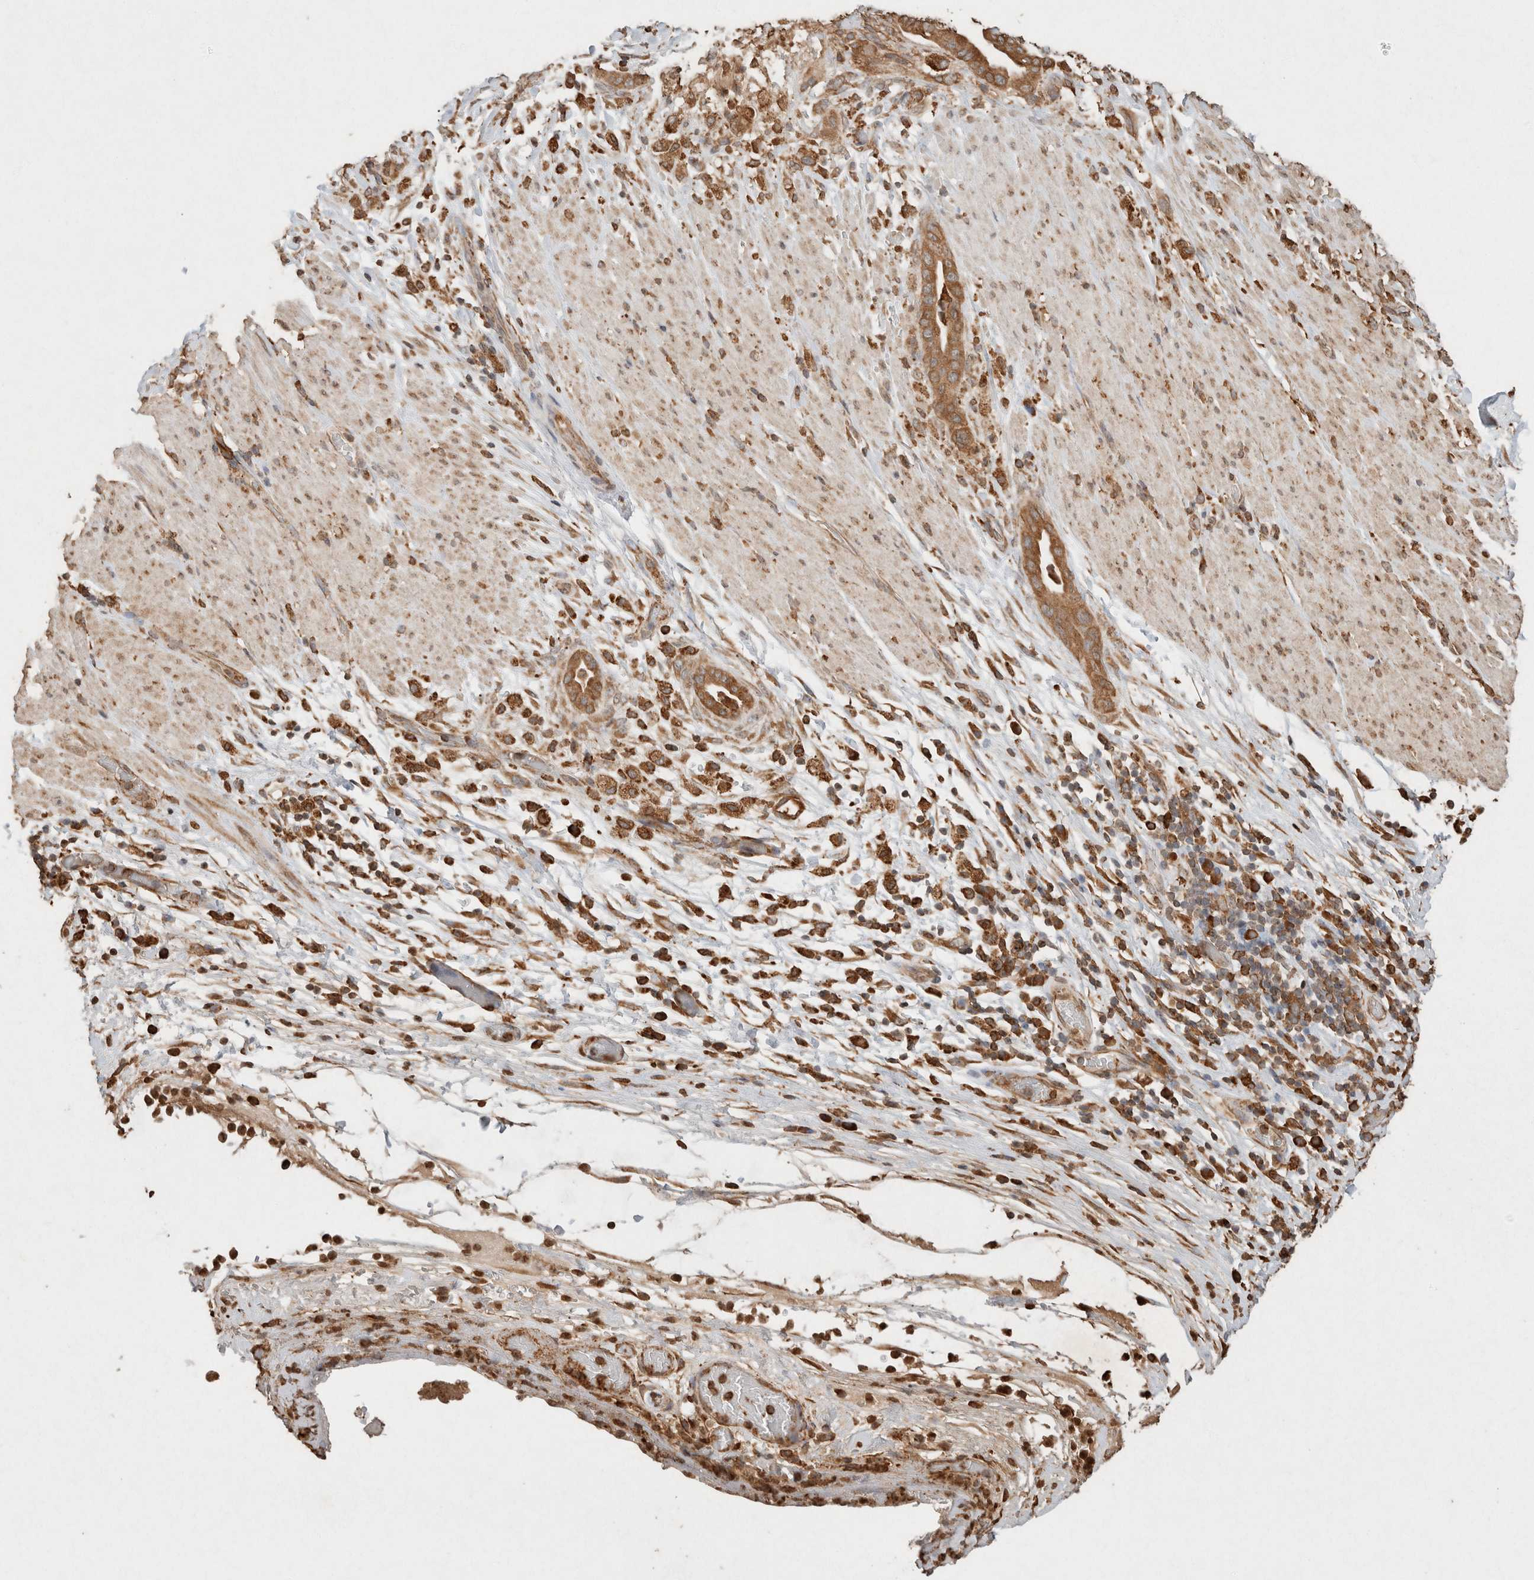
{"staining": {"intensity": "moderate", "quantity": ">75%", "location": "cytoplasmic/membranous"}, "tissue": "pancreatic cancer", "cell_type": "Tumor cells", "image_type": "cancer", "snomed": [{"axis": "morphology", "description": "Adenocarcinoma, NOS"}, {"axis": "topography", "description": "Pancreas"}], "caption": "A histopathology image of human adenocarcinoma (pancreatic) stained for a protein exhibits moderate cytoplasmic/membranous brown staining in tumor cells.", "gene": "ERAP1", "patient": {"sex": "male", "age": 63}}